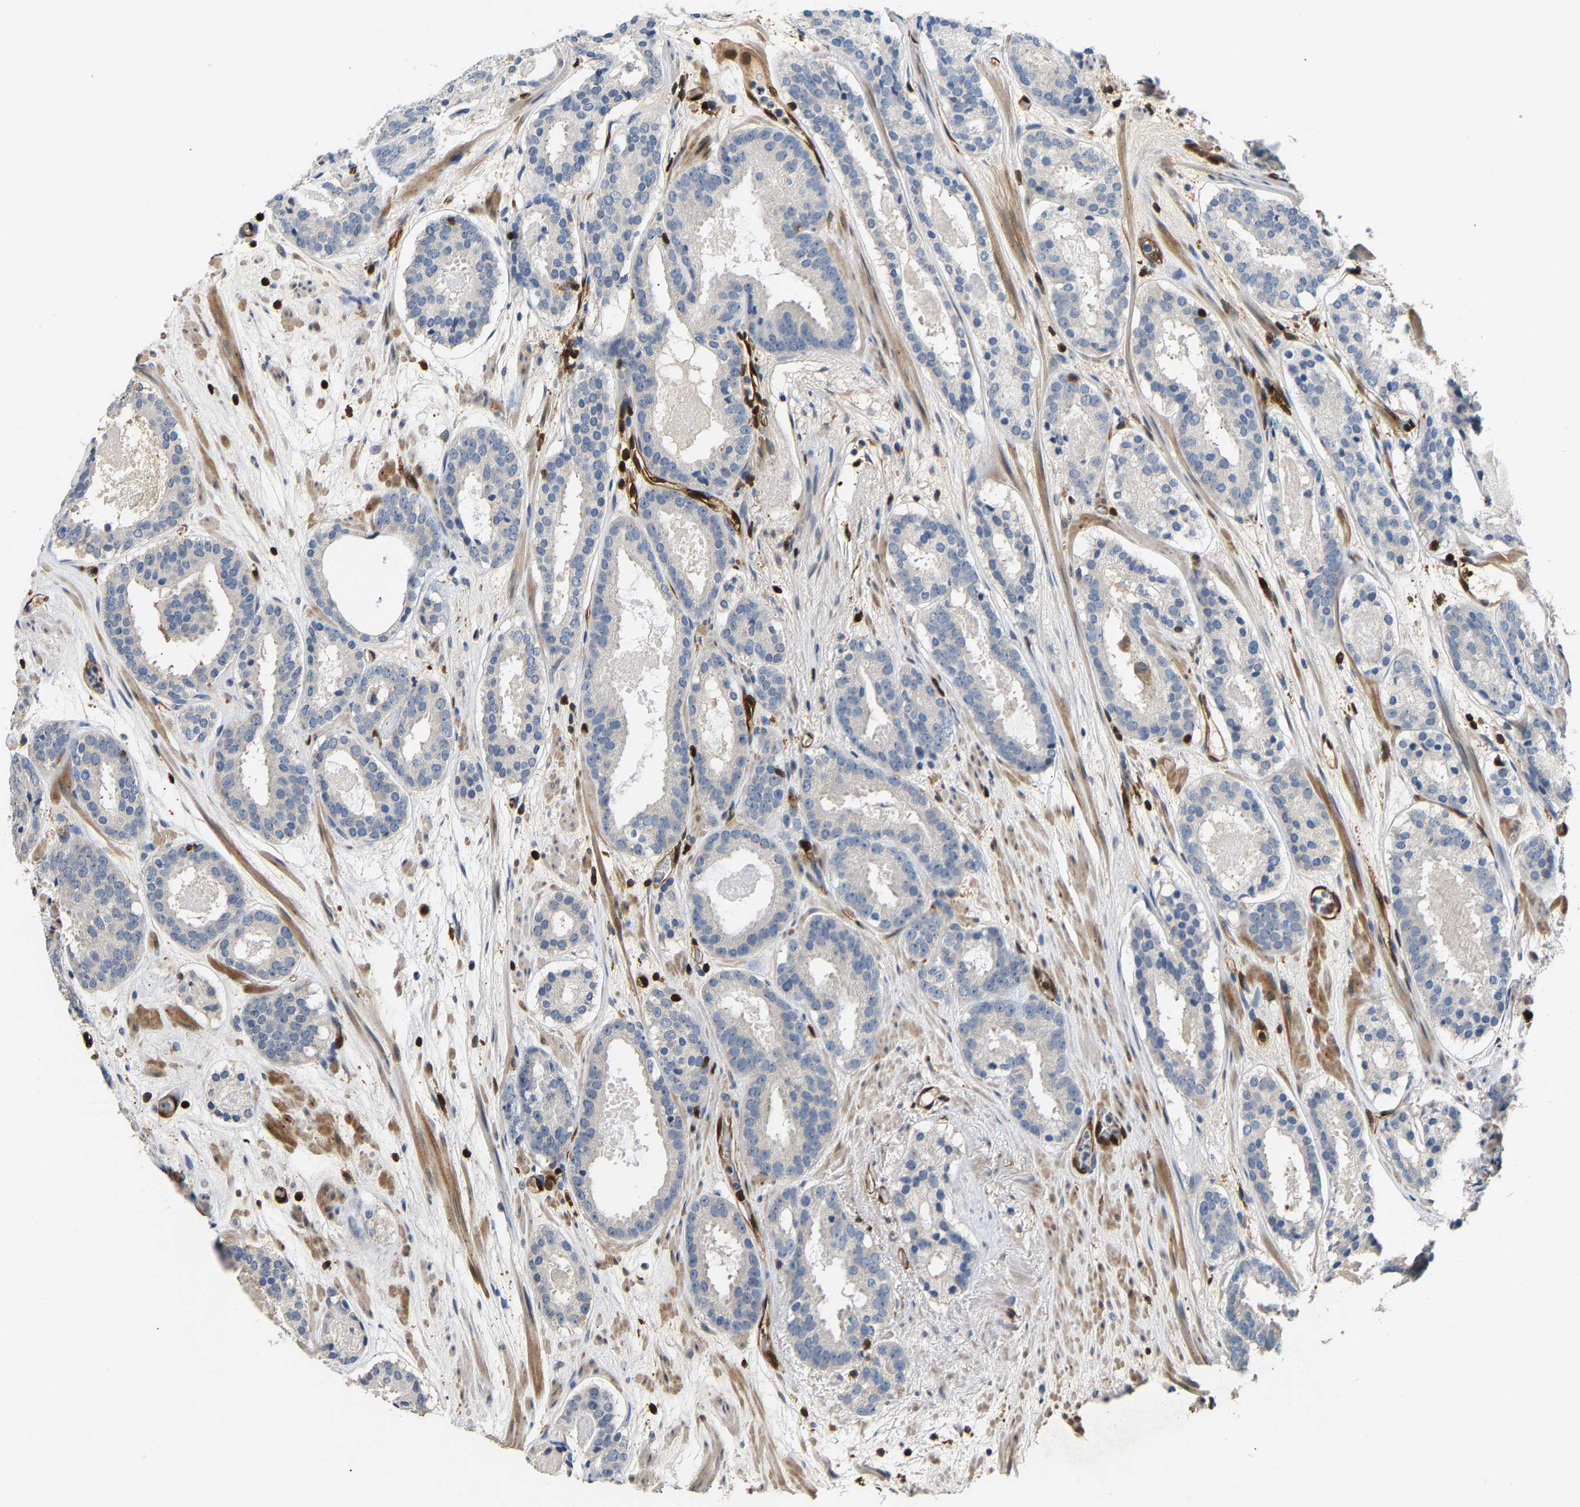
{"staining": {"intensity": "negative", "quantity": "none", "location": "none"}, "tissue": "prostate cancer", "cell_type": "Tumor cells", "image_type": "cancer", "snomed": [{"axis": "morphology", "description": "Adenocarcinoma, Low grade"}, {"axis": "topography", "description": "Prostate"}], "caption": "Immunohistochemistry (IHC) image of prostate low-grade adenocarcinoma stained for a protein (brown), which displays no expression in tumor cells.", "gene": "GIMAP7", "patient": {"sex": "male", "age": 69}}